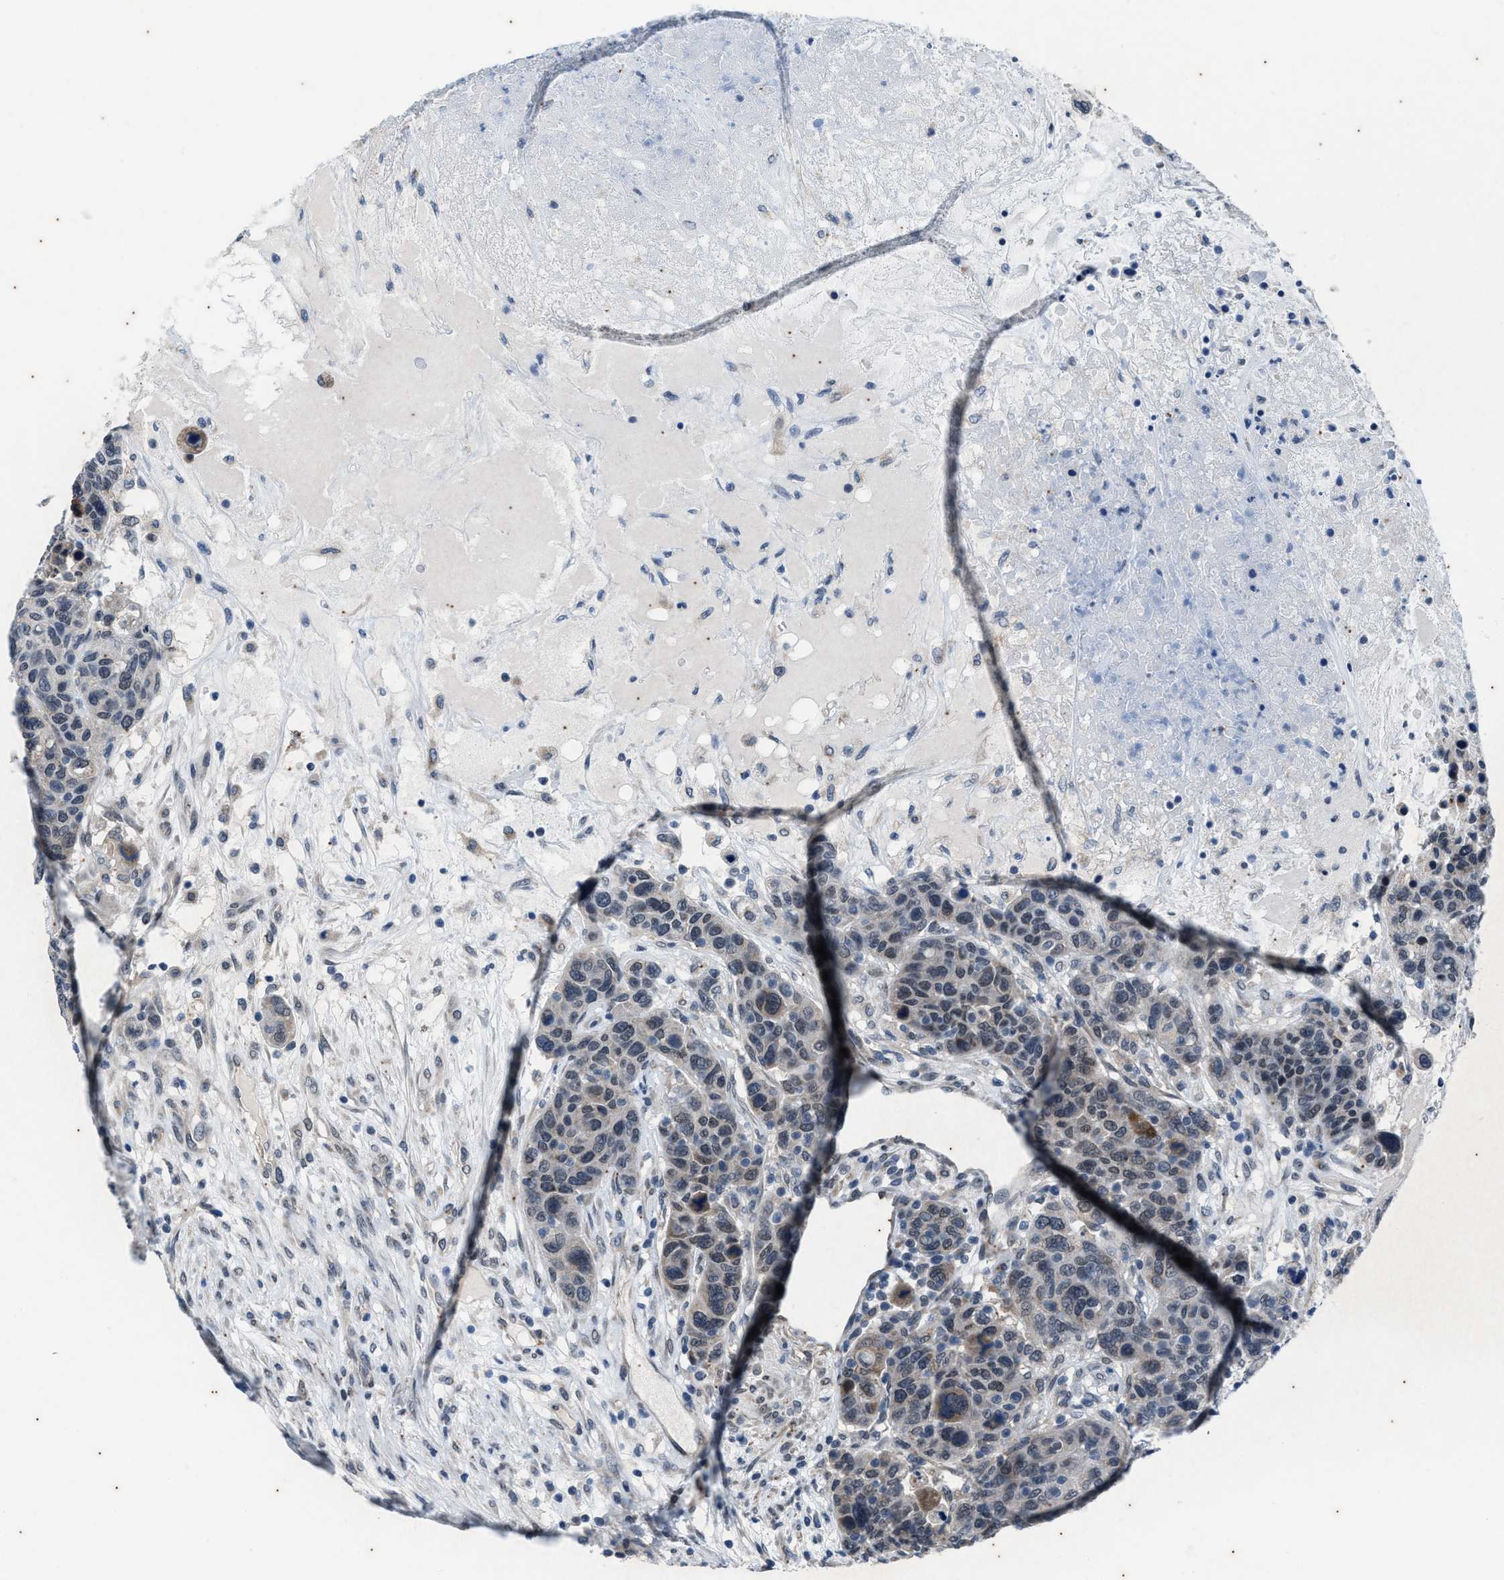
{"staining": {"intensity": "weak", "quantity": "<25%", "location": "cytoplasmic/membranous"}, "tissue": "breast cancer", "cell_type": "Tumor cells", "image_type": "cancer", "snomed": [{"axis": "morphology", "description": "Duct carcinoma"}, {"axis": "topography", "description": "Breast"}], "caption": "Tumor cells show no significant protein expression in breast cancer.", "gene": "KIF24", "patient": {"sex": "female", "age": 37}}